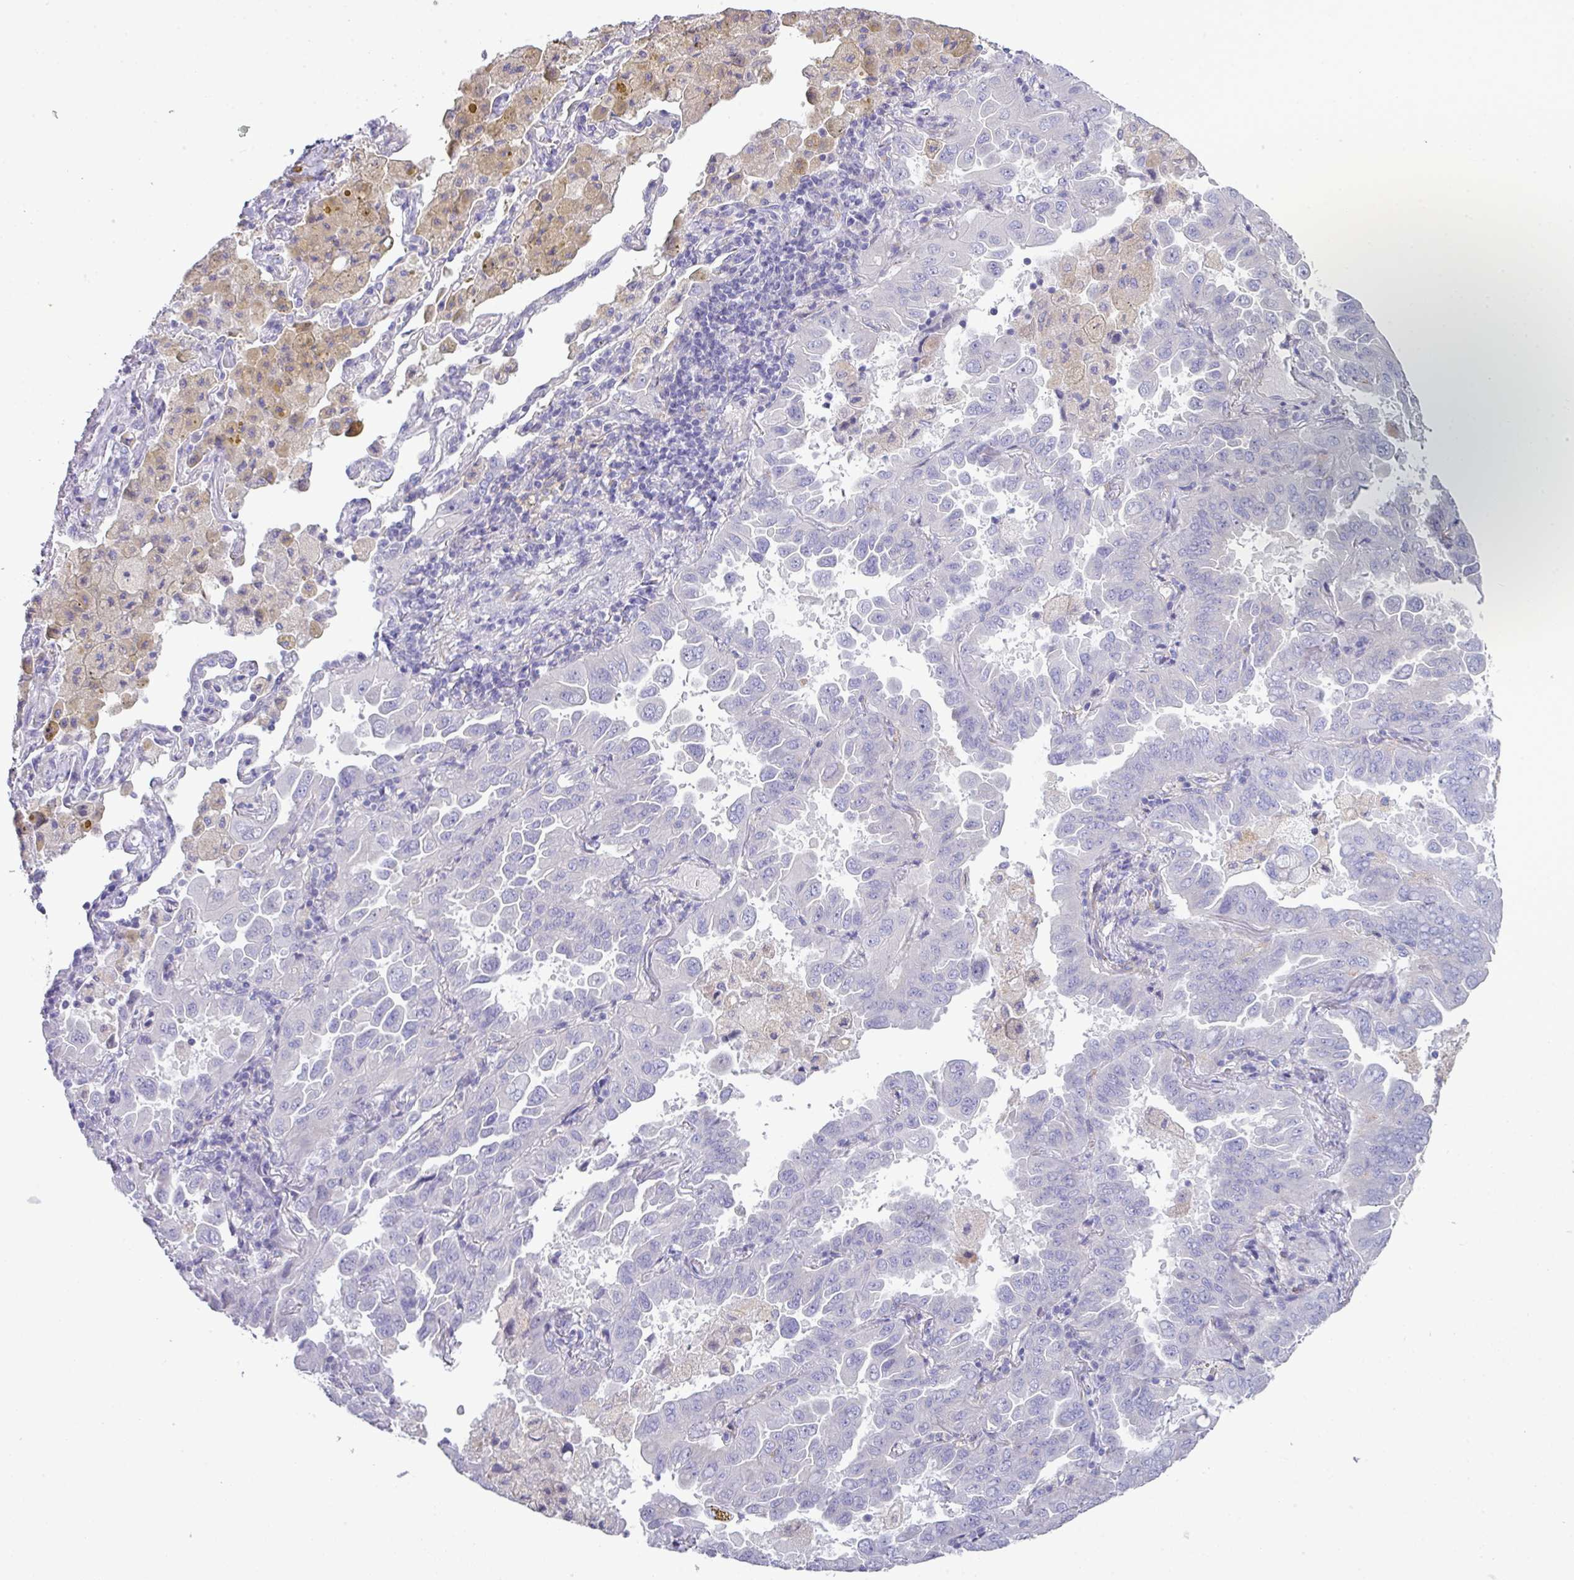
{"staining": {"intensity": "negative", "quantity": "none", "location": "none"}, "tissue": "lung cancer", "cell_type": "Tumor cells", "image_type": "cancer", "snomed": [{"axis": "morphology", "description": "Adenocarcinoma, NOS"}, {"axis": "topography", "description": "Lung"}], "caption": "High magnification brightfield microscopy of lung adenocarcinoma stained with DAB (3,3'-diaminobenzidine) (brown) and counterstained with hematoxylin (blue): tumor cells show no significant positivity.", "gene": "ABCC5", "patient": {"sex": "male", "age": 64}}